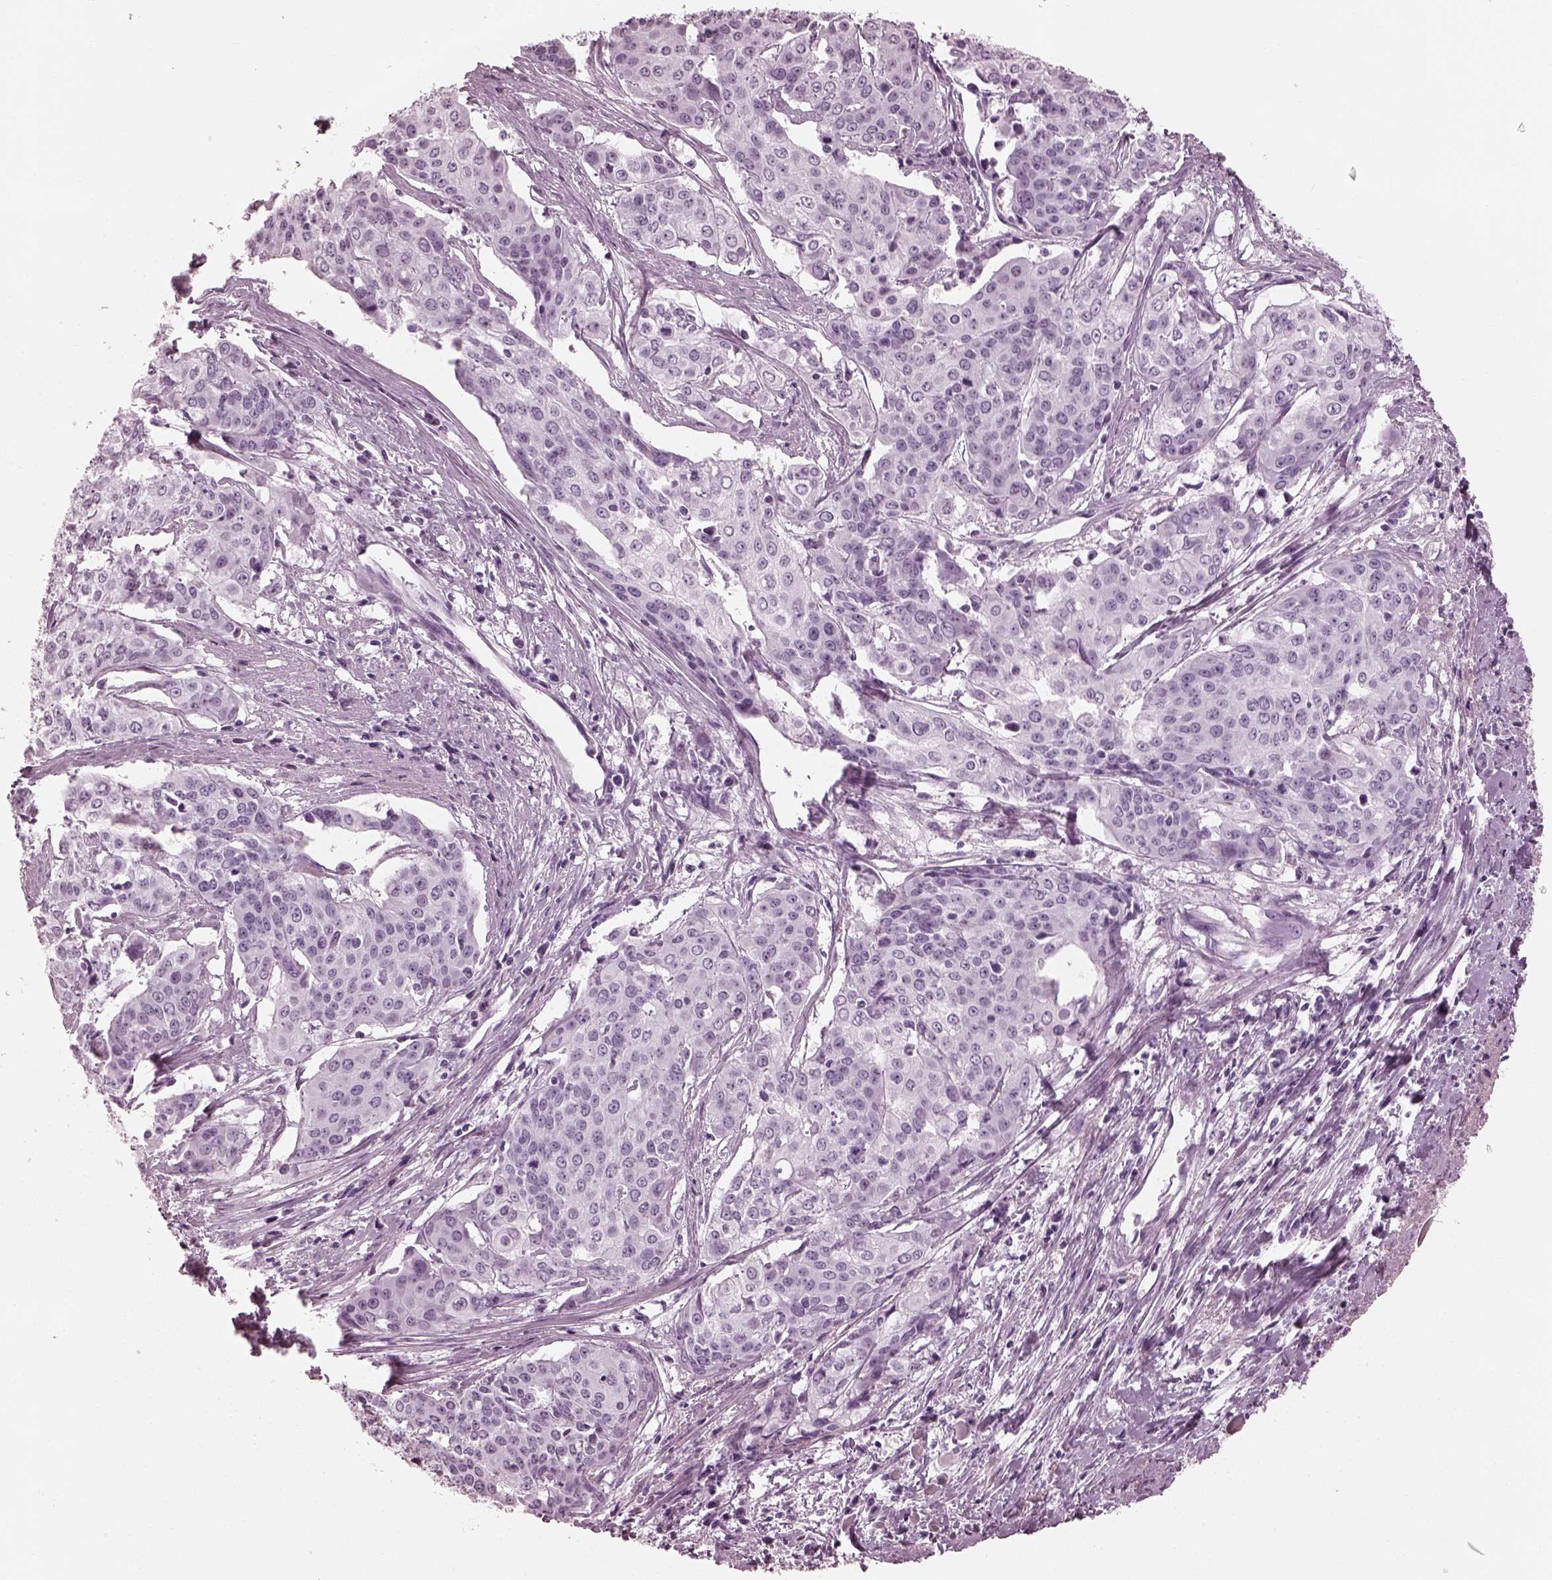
{"staining": {"intensity": "negative", "quantity": "none", "location": "none"}, "tissue": "cervical cancer", "cell_type": "Tumor cells", "image_type": "cancer", "snomed": [{"axis": "morphology", "description": "Squamous cell carcinoma, NOS"}, {"axis": "topography", "description": "Cervix"}], "caption": "IHC of human squamous cell carcinoma (cervical) exhibits no staining in tumor cells. (Stains: DAB immunohistochemistry with hematoxylin counter stain, Microscopy: brightfield microscopy at high magnification).", "gene": "TCHHL1", "patient": {"sex": "female", "age": 39}}